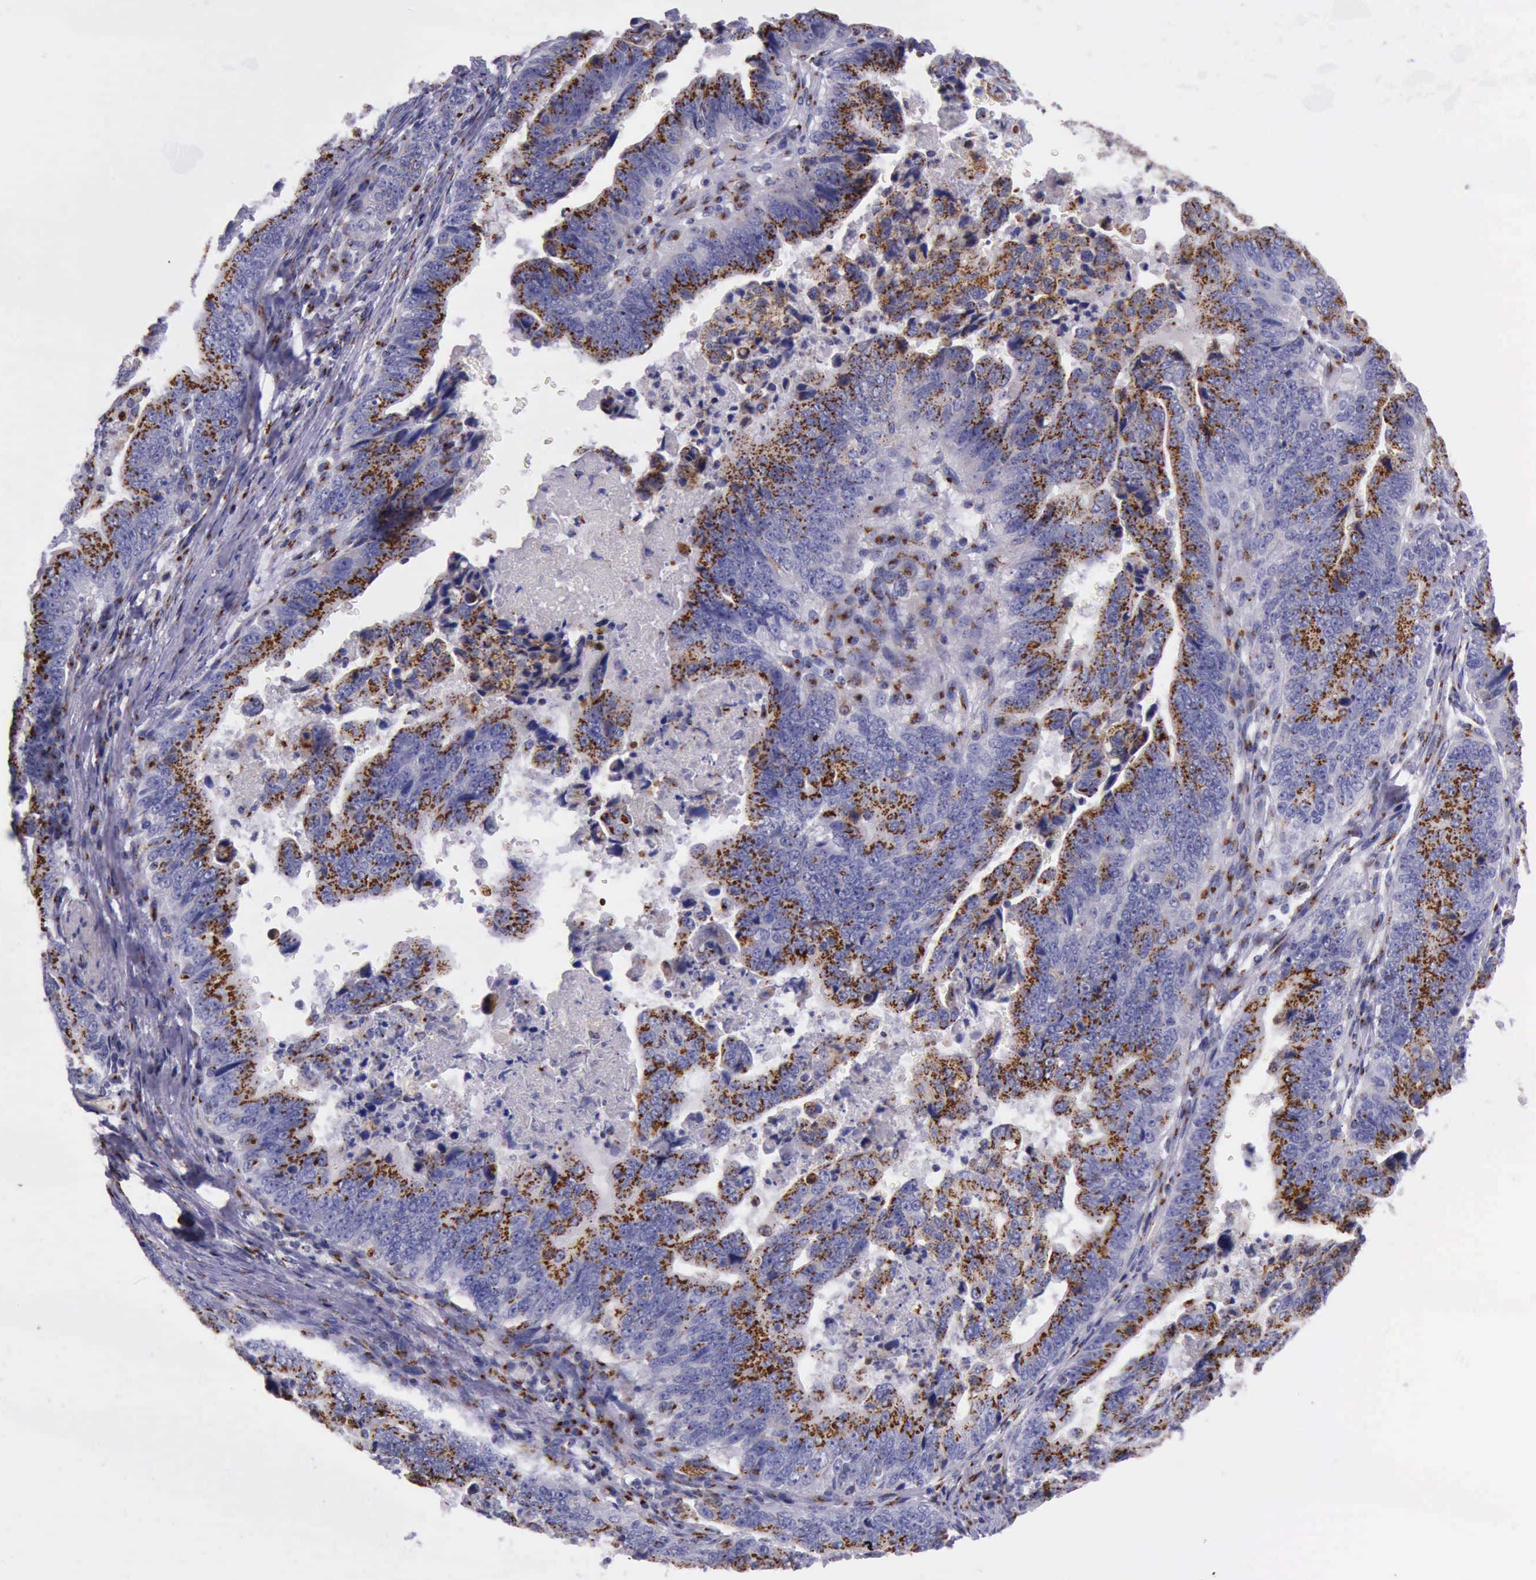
{"staining": {"intensity": "strong", "quantity": ">75%", "location": "cytoplasmic/membranous"}, "tissue": "stomach cancer", "cell_type": "Tumor cells", "image_type": "cancer", "snomed": [{"axis": "morphology", "description": "Adenocarcinoma, NOS"}, {"axis": "topography", "description": "Stomach, upper"}], "caption": "A histopathology image of human stomach cancer stained for a protein exhibits strong cytoplasmic/membranous brown staining in tumor cells.", "gene": "GOLGA5", "patient": {"sex": "female", "age": 50}}